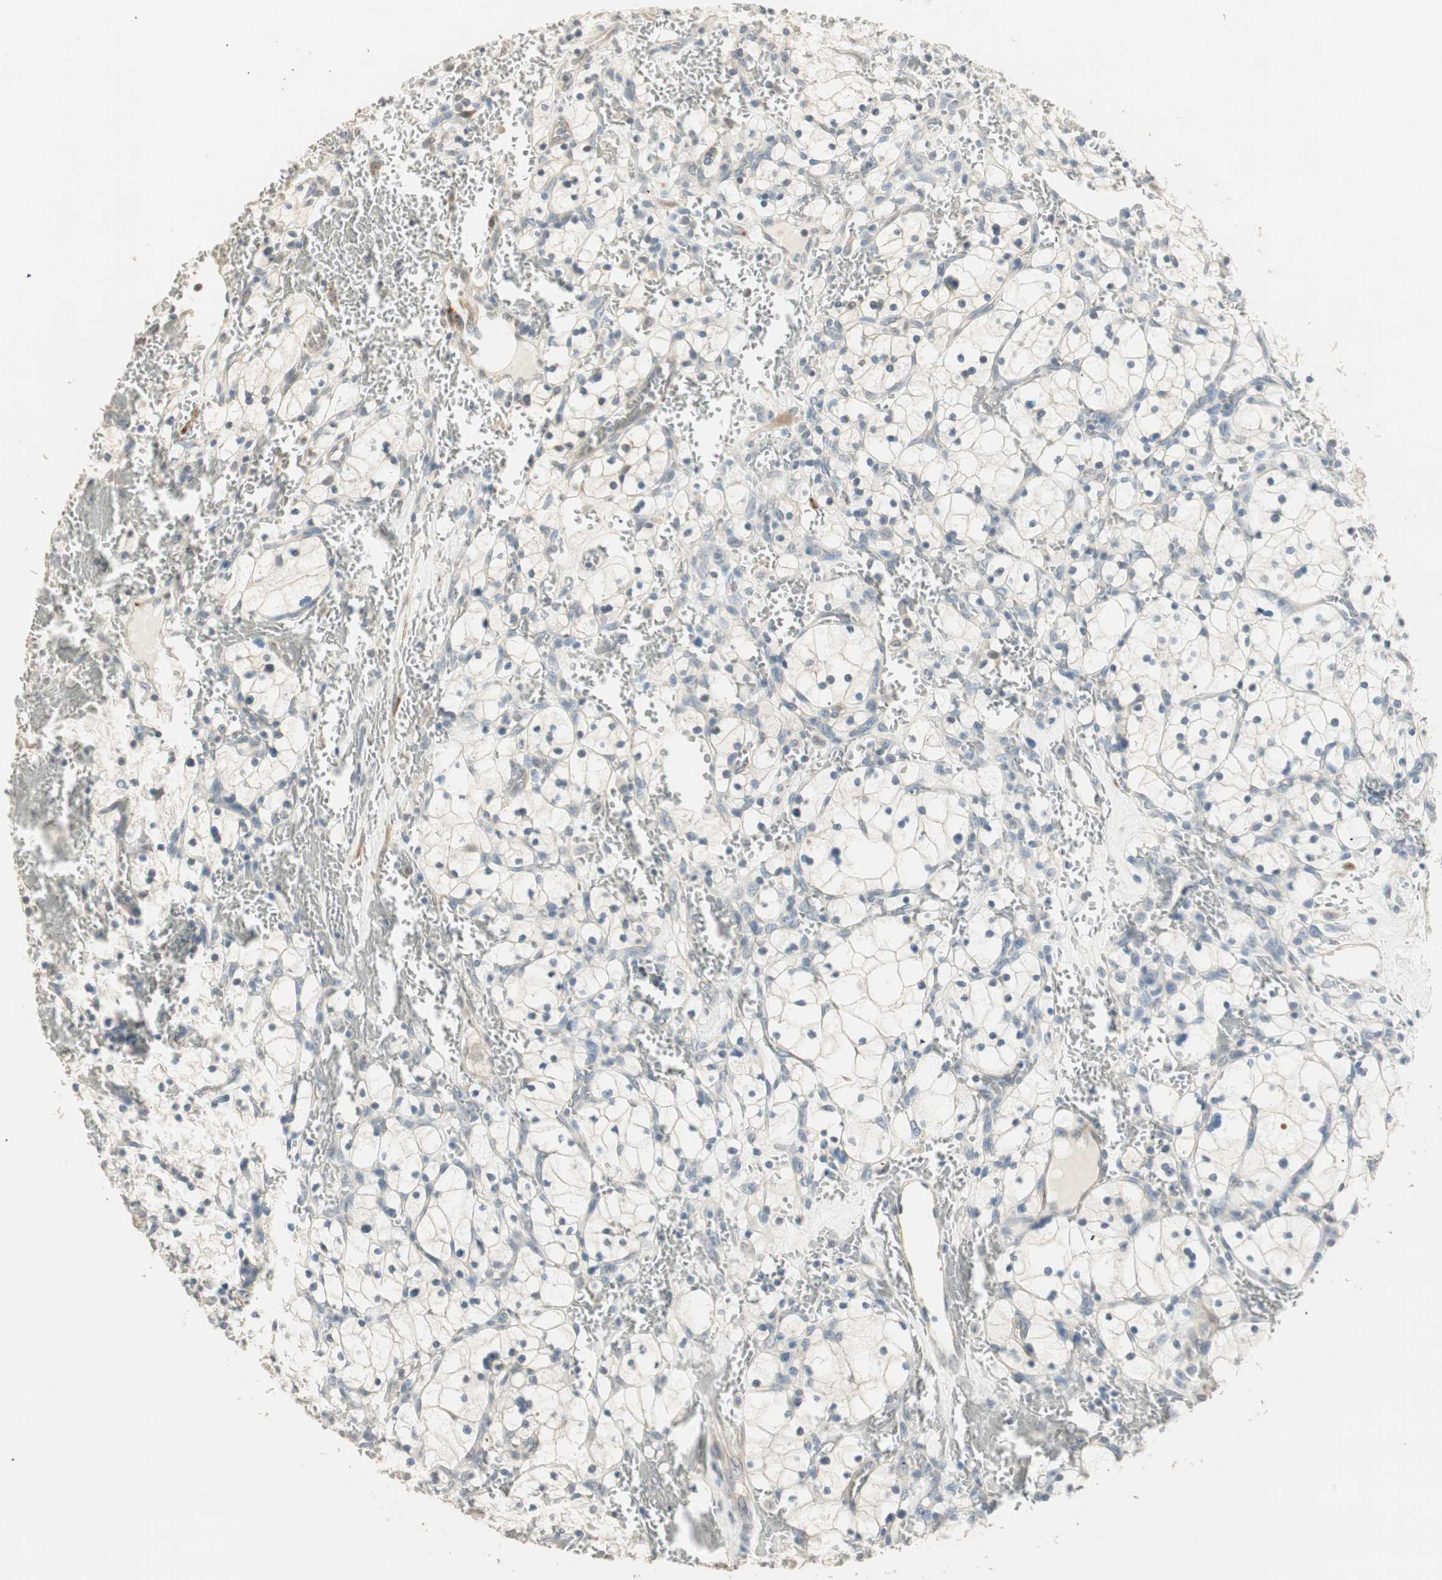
{"staining": {"intensity": "weak", "quantity": "25%-75%", "location": "cytoplasmic/membranous"}, "tissue": "renal cancer", "cell_type": "Tumor cells", "image_type": "cancer", "snomed": [{"axis": "morphology", "description": "Adenocarcinoma, NOS"}, {"axis": "topography", "description": "Kidney"}], "caption": "Human renal adenocarcinoma stained with a brown dye reveals weak cytoplasmic/membranous positive staining in approximately 25%-75% of tumor cells.", "gene": "TASOR", "patient": {"sex": "female", "age": 83}}